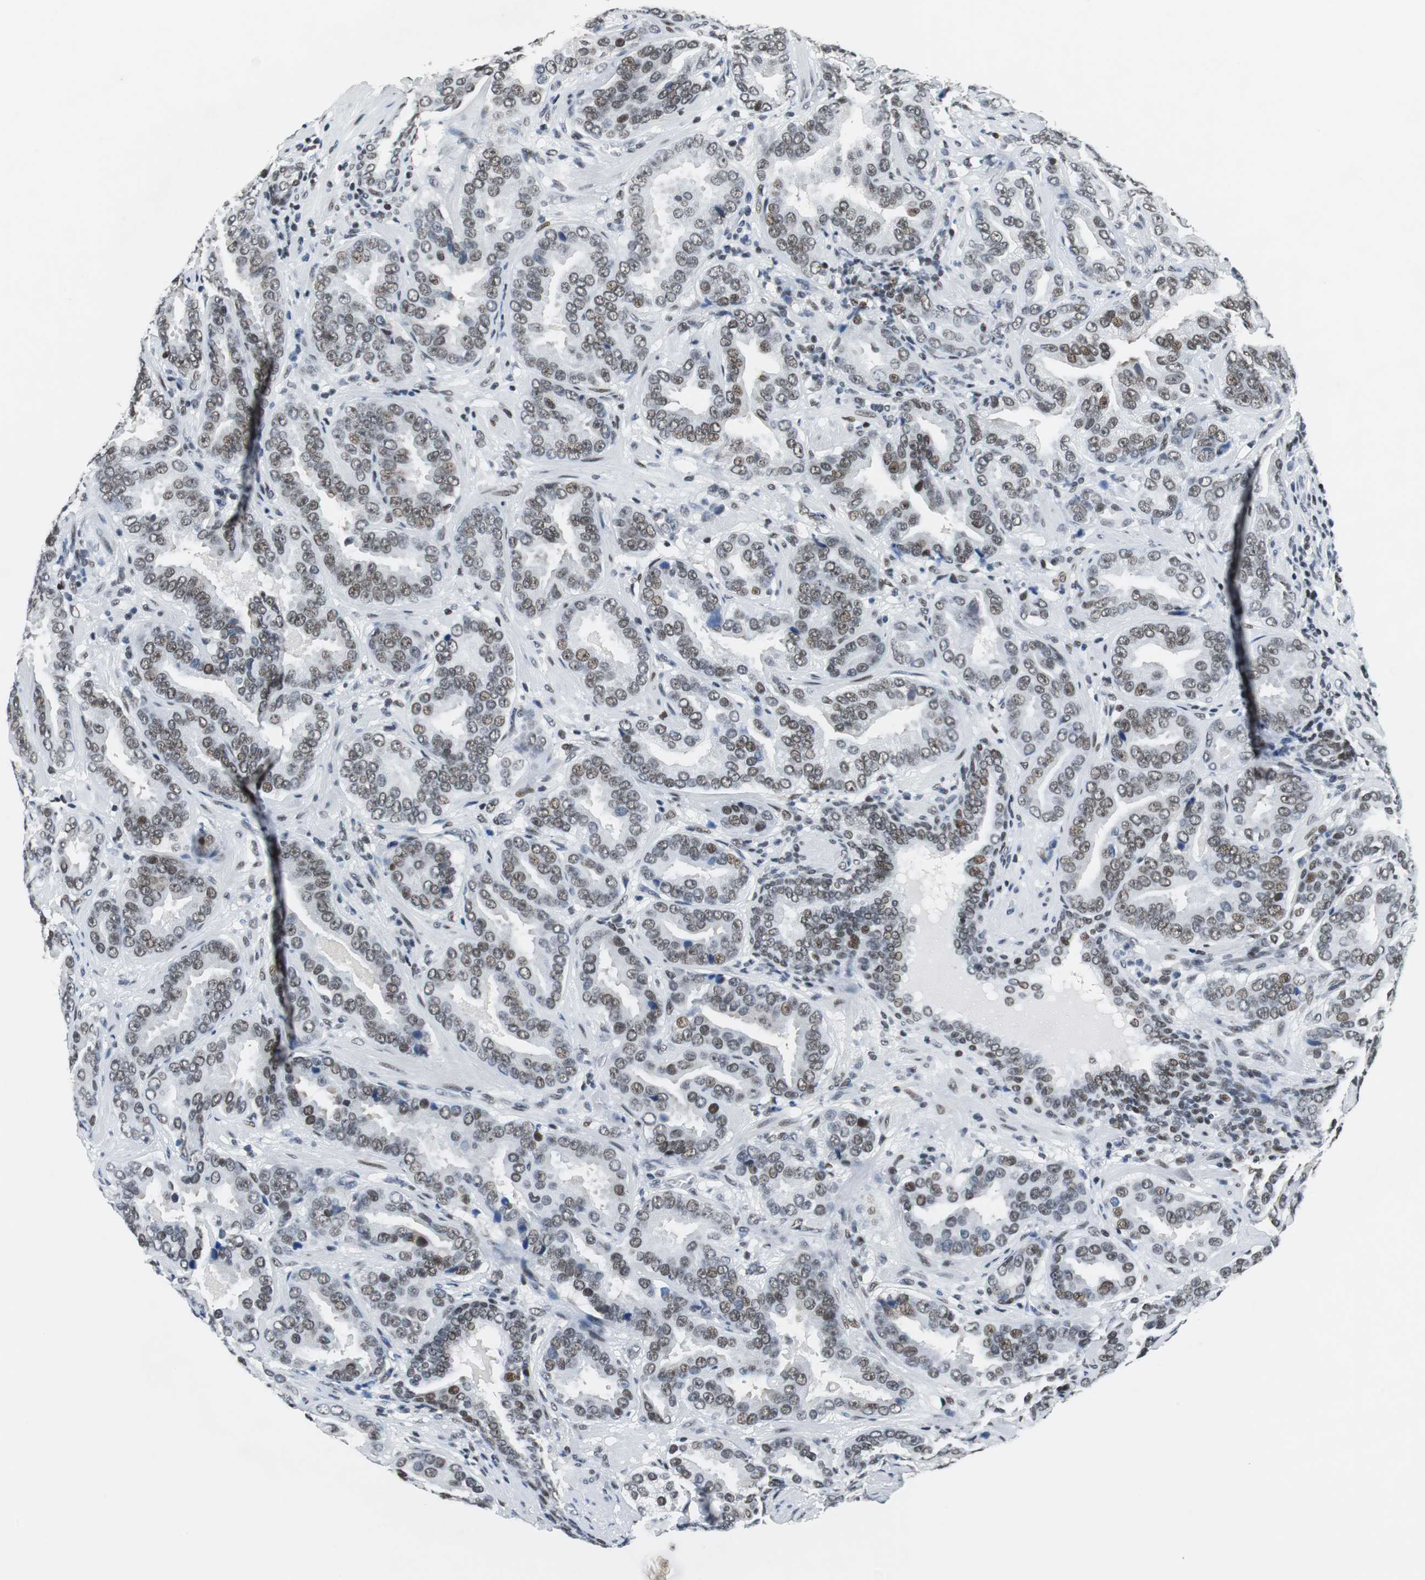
{"staining": {"intensity": "weak", "quantity": "25%-75%", "location": "nuclear"}, "tissue": "prostate cancer", "cell_type": "Tumor cells", "image_type": "cancer", "snomed": [{"axis": "morphology", "description": "Adenocarcinoma, Low grade"}, {"axis": "topography", "description": "Prostate"}], "caption": "Immunohistochemistry of adenocarcinoma (low-grade) (prostate) demonstrates low levels of weak nuclear expression in about 25%-75% of tumor cells.", "gene": "HDAC3", "patient": {"sex": "male", "age": 59}}